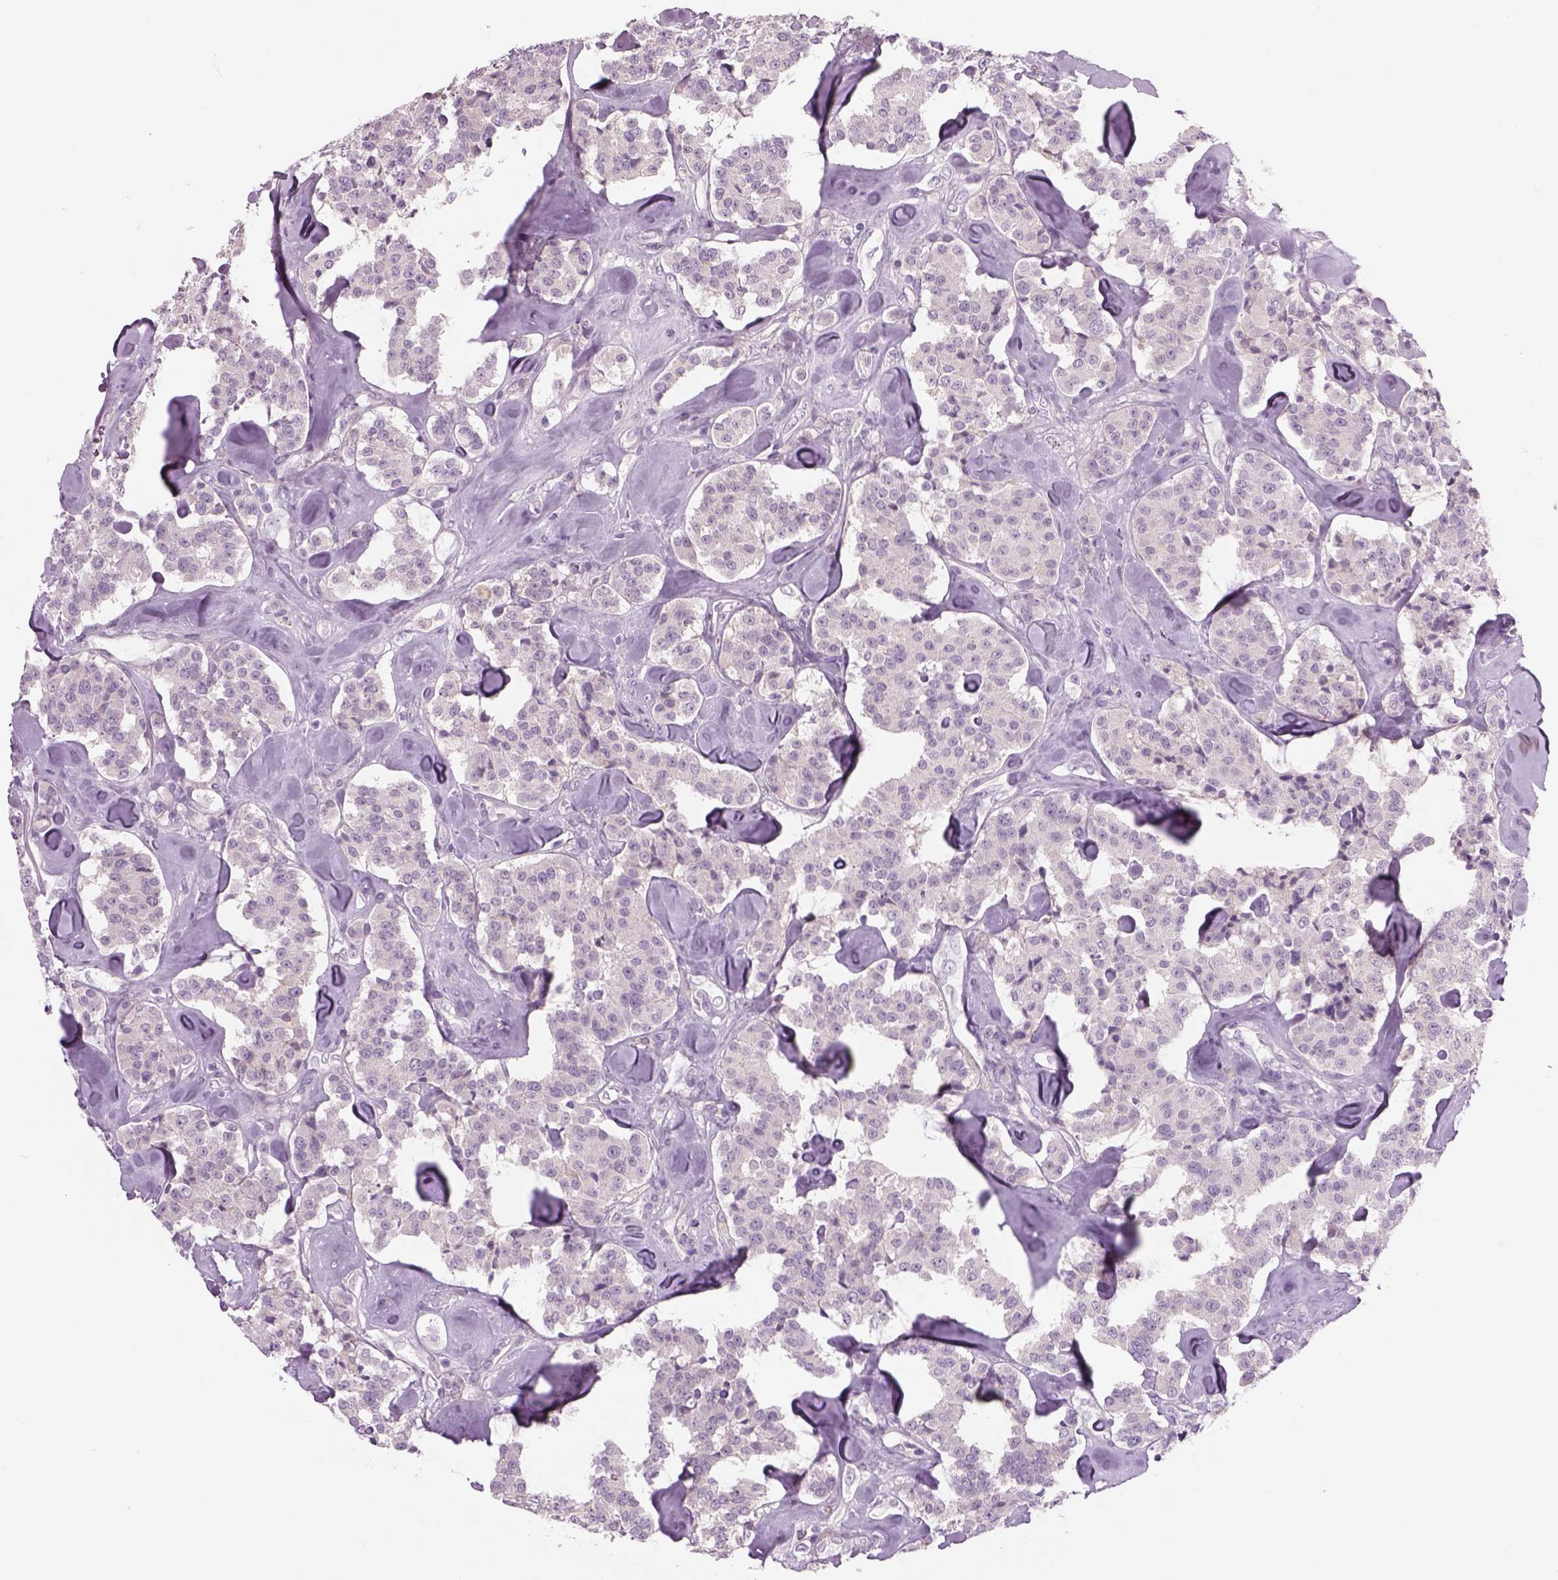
{"staining": {"intensity": "negative", "quantity": "none", "location": "none"}, "tissue": "carcinoid", "cell_type": "Tumor cells", "image_type": "cancer", "snomed": [{"axis": "morphology", "description": "Carcinoid, malignant, NOS"}, {"axis": "topography", "description": "Pancreas"}], "caption": "There is no significant staining in tumor cells of carcinoid (malignant).", "gene": "MDH1B", "patient": {"sex": "male", "age": 41}}